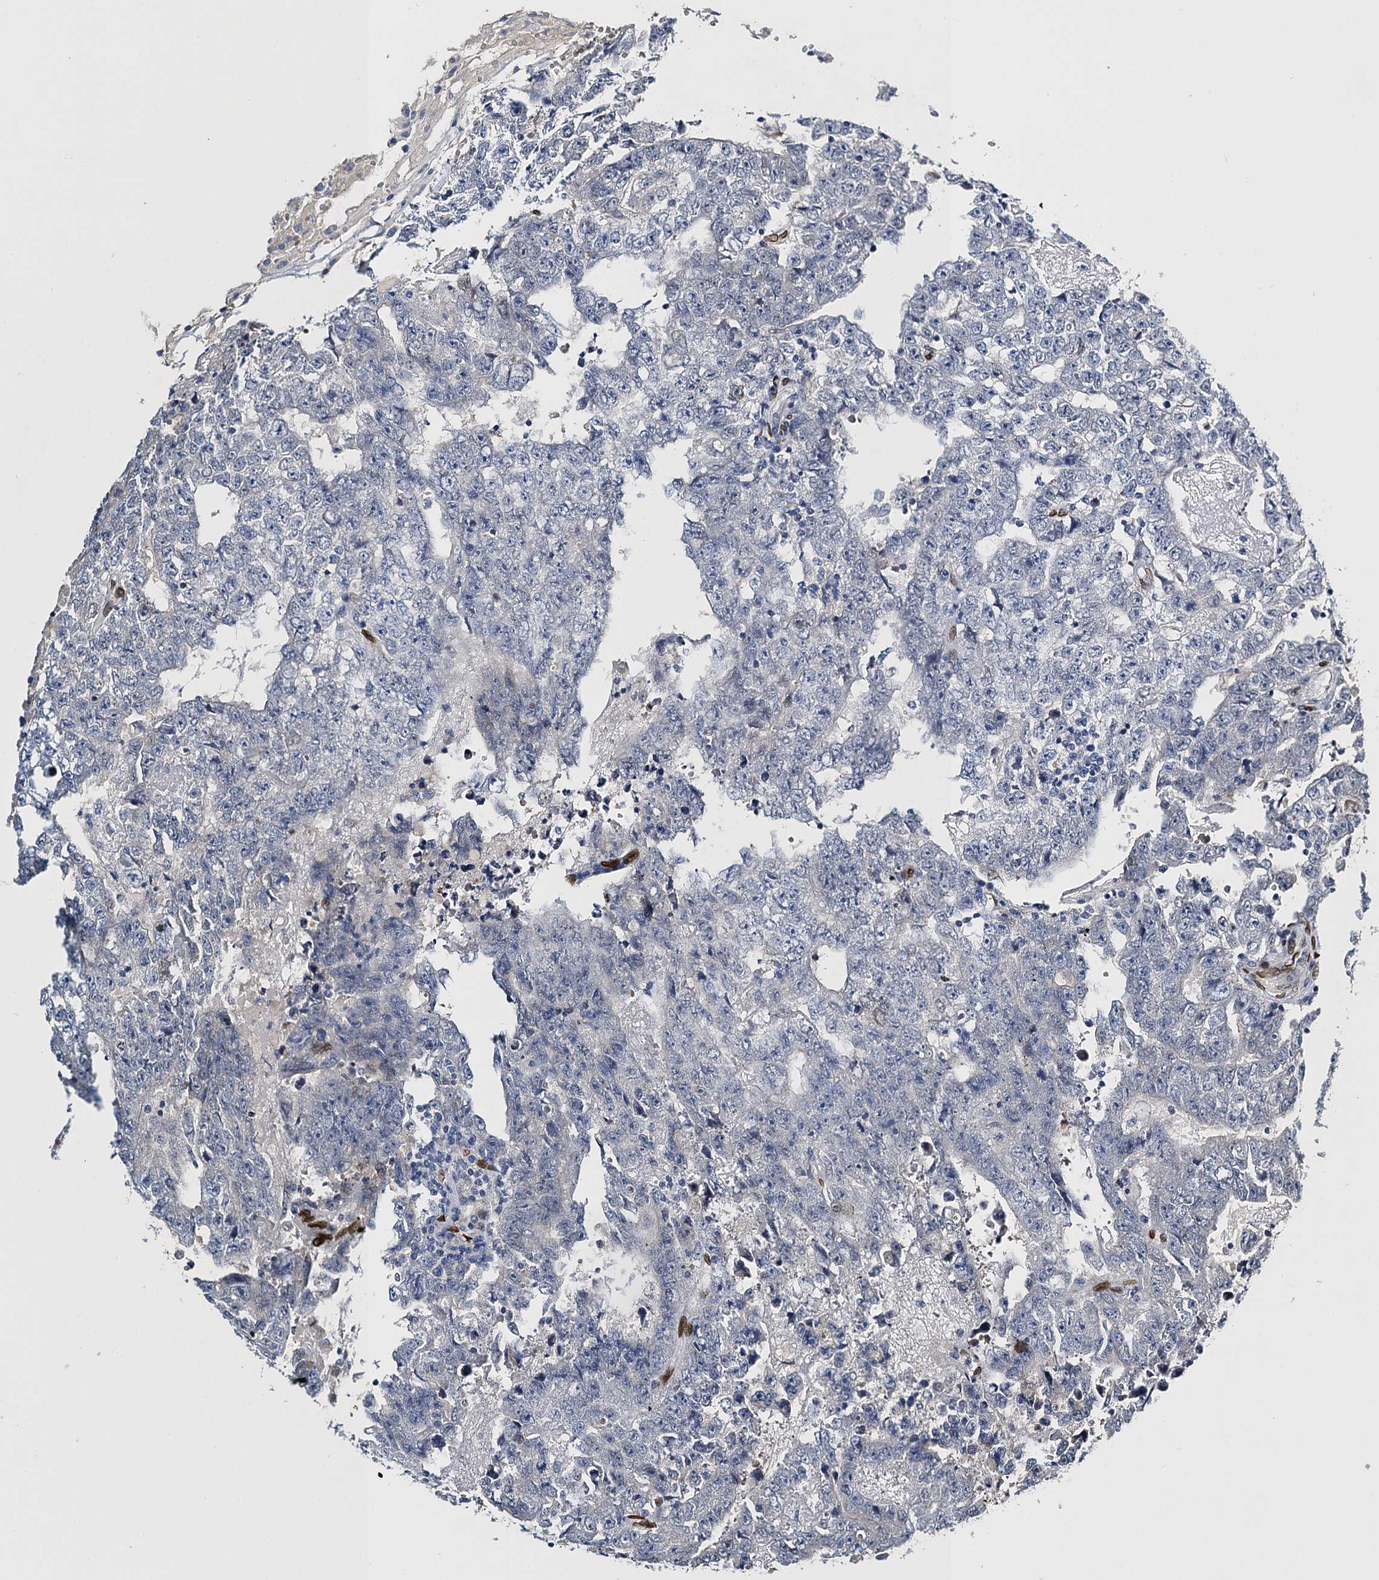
{"staining": {"intensity": "negative", "quantity": "none", "location": "none"}, "tissue": "testis cancer", "cell_type": "Tumor cells", "image_type": "cancer", "snomed": [{"axis": "morphology", "description": "Carcinoma, Embryonal, NOS"}, {"axis": "topography", "description": "Testis"}], "caption": "The micrograph shows no staining of tumor cells in testis cancer.", "gene": "SLC11A2", "patient": {"sex": "male", "age": 25}}